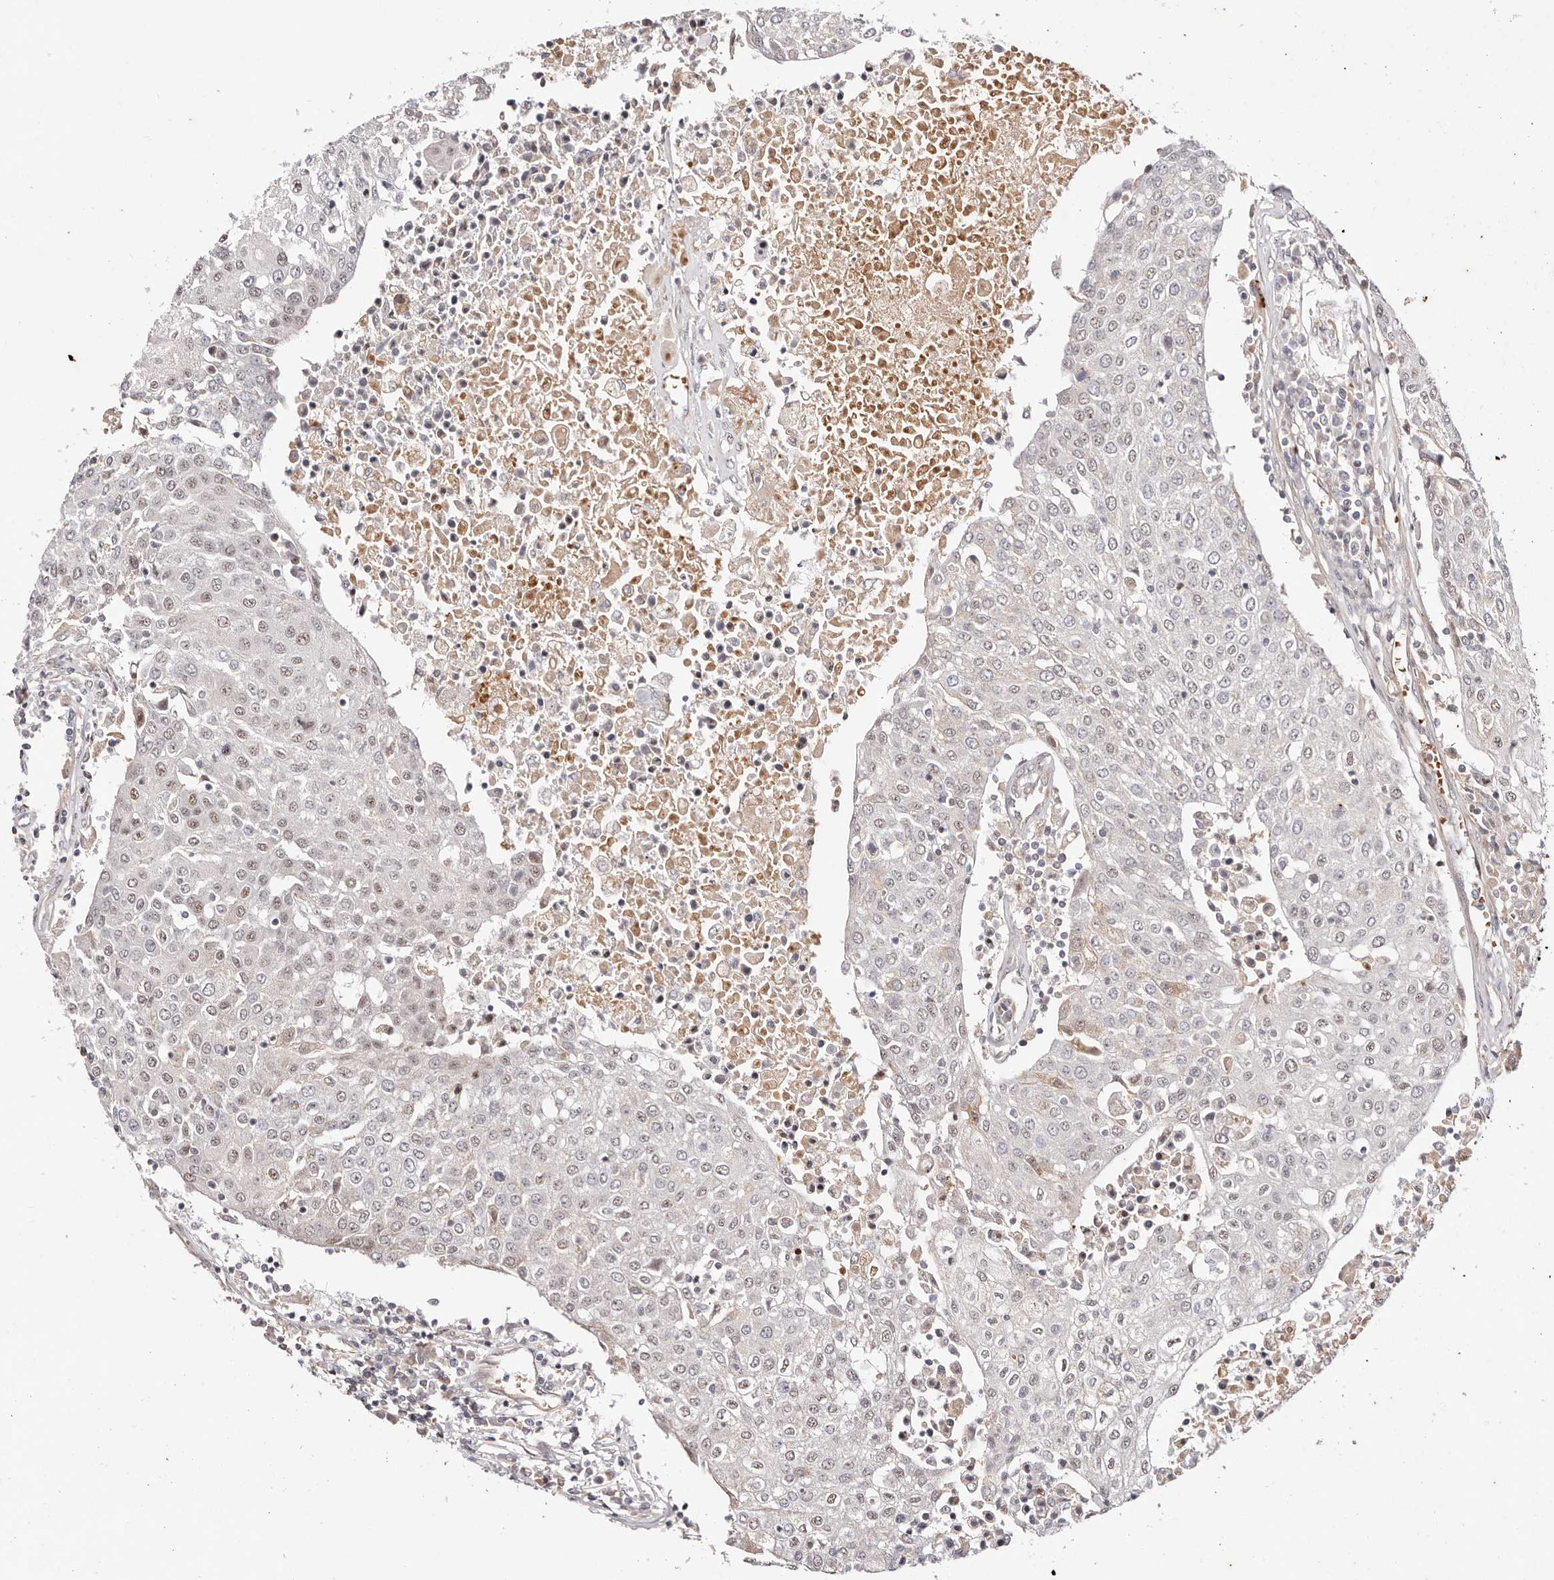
{"staining": {"intensity": "weak", "quantity": "<25%", "location": "nuclear"}, "tissue": "urothelial cancer", "cell_type": "Tumor cells", "image_type": "cancer", "snomed": [{"axis": "morphology", "description": "Urothelial carcinoma, High grade"}, {"axis": "topography", "description": "Urinary bladder"}], "caption": "Immunohistochemistry histopathology image of urothelial cancer stained for a protein (brown), which shows no positivity in tumor cells.", "gene": "WRN", "patient": {"sex": "female", "age": 85}}